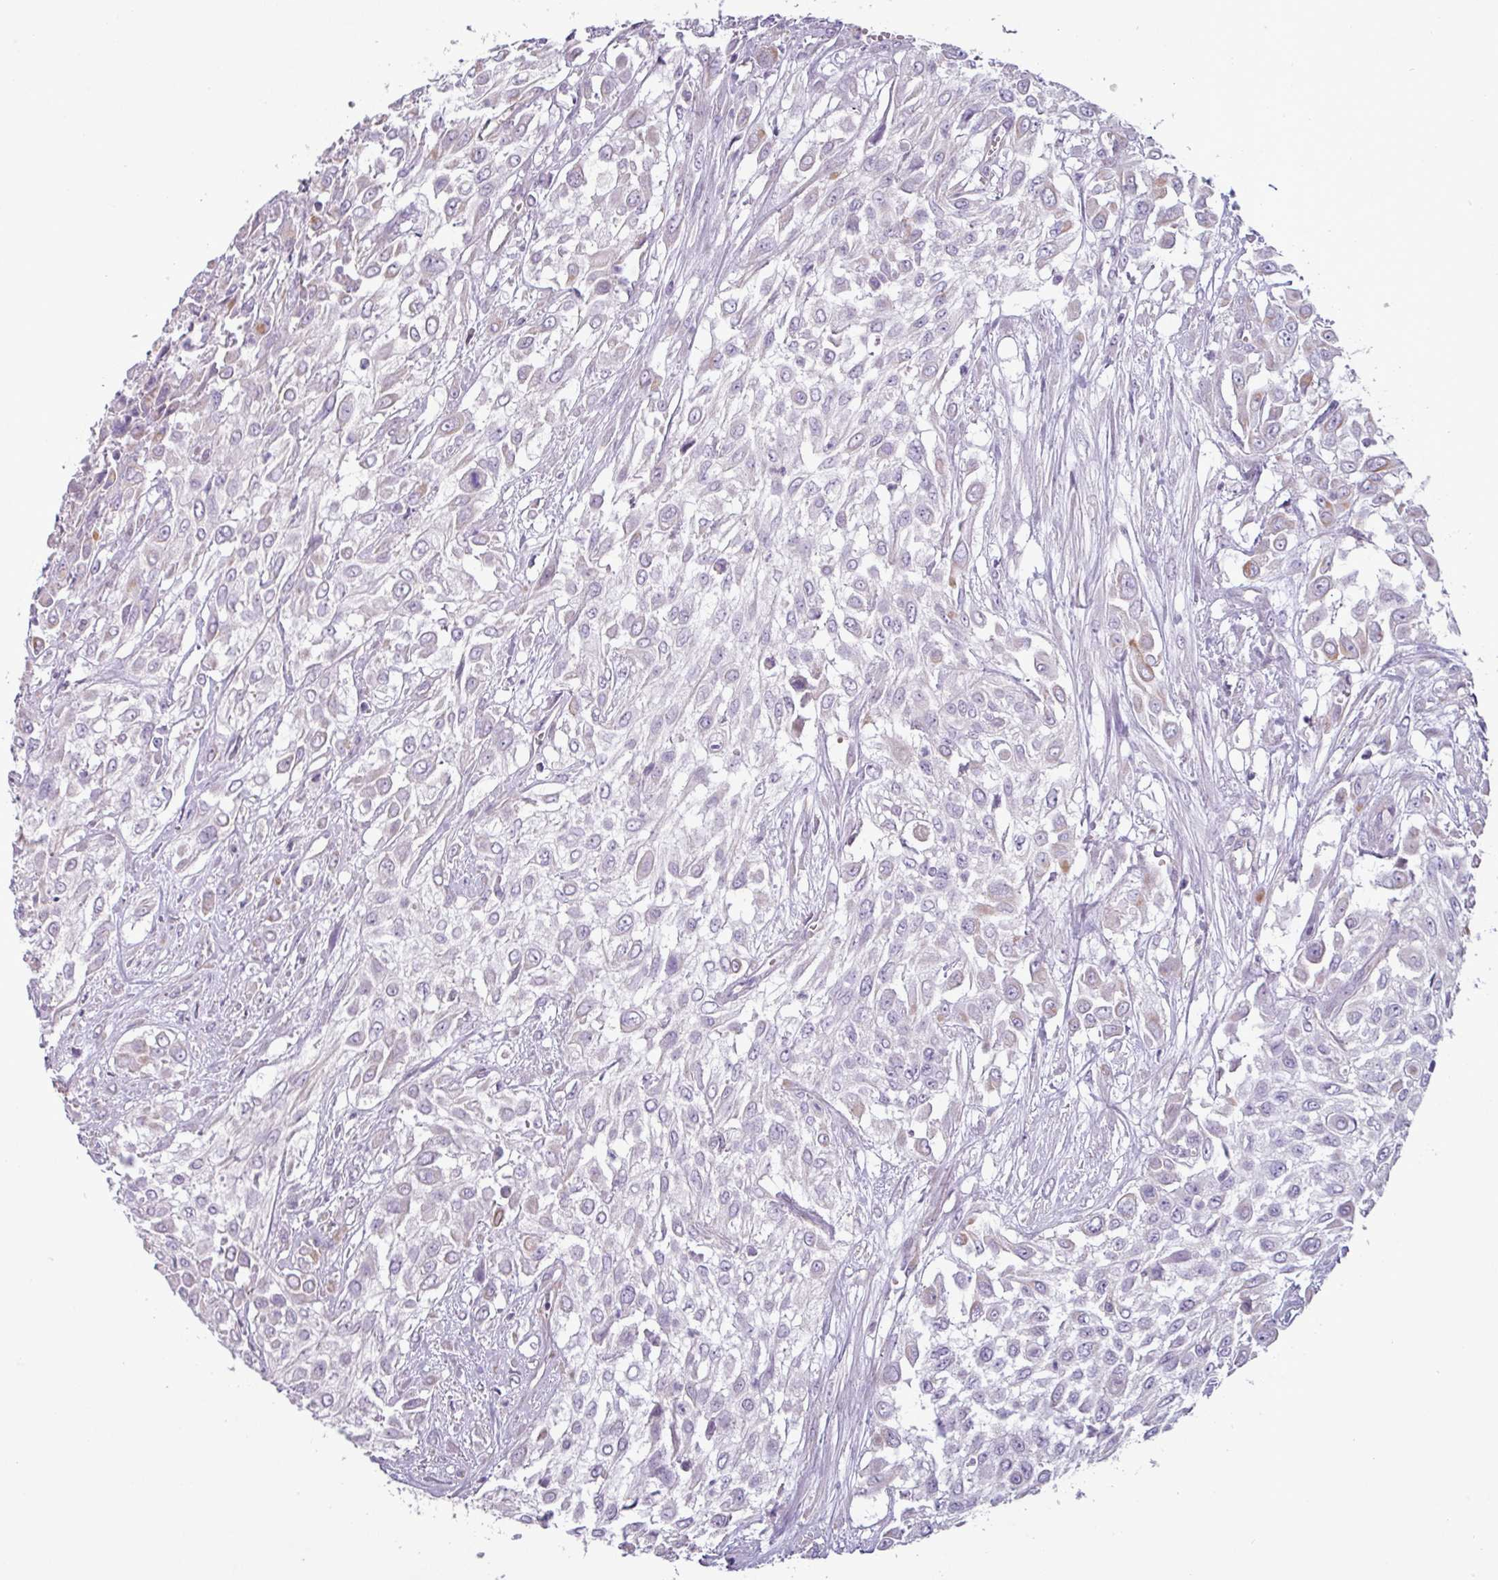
{"staining": {"intensity": "negative", "quantity": "none", "location": "none"}, "tissue": "urothelial cancer", "cell_type": "Tumor cells", "image_type": "cancer", "snomed": [{"axis": "morphology", "description": "Urothelial carcinoma, High grade"}, {"axis": "topography", "description": "Urinary bladder"}], "caption": "Immunohistochemistry image of neoplastic tissue: urothelial cancer stained with DAB (3,3'-diaminobenzidine) displays no significant protein positivity in tumor cells.", "gene": "CD8A", "patient": {"sex": "male", "age": 57}}